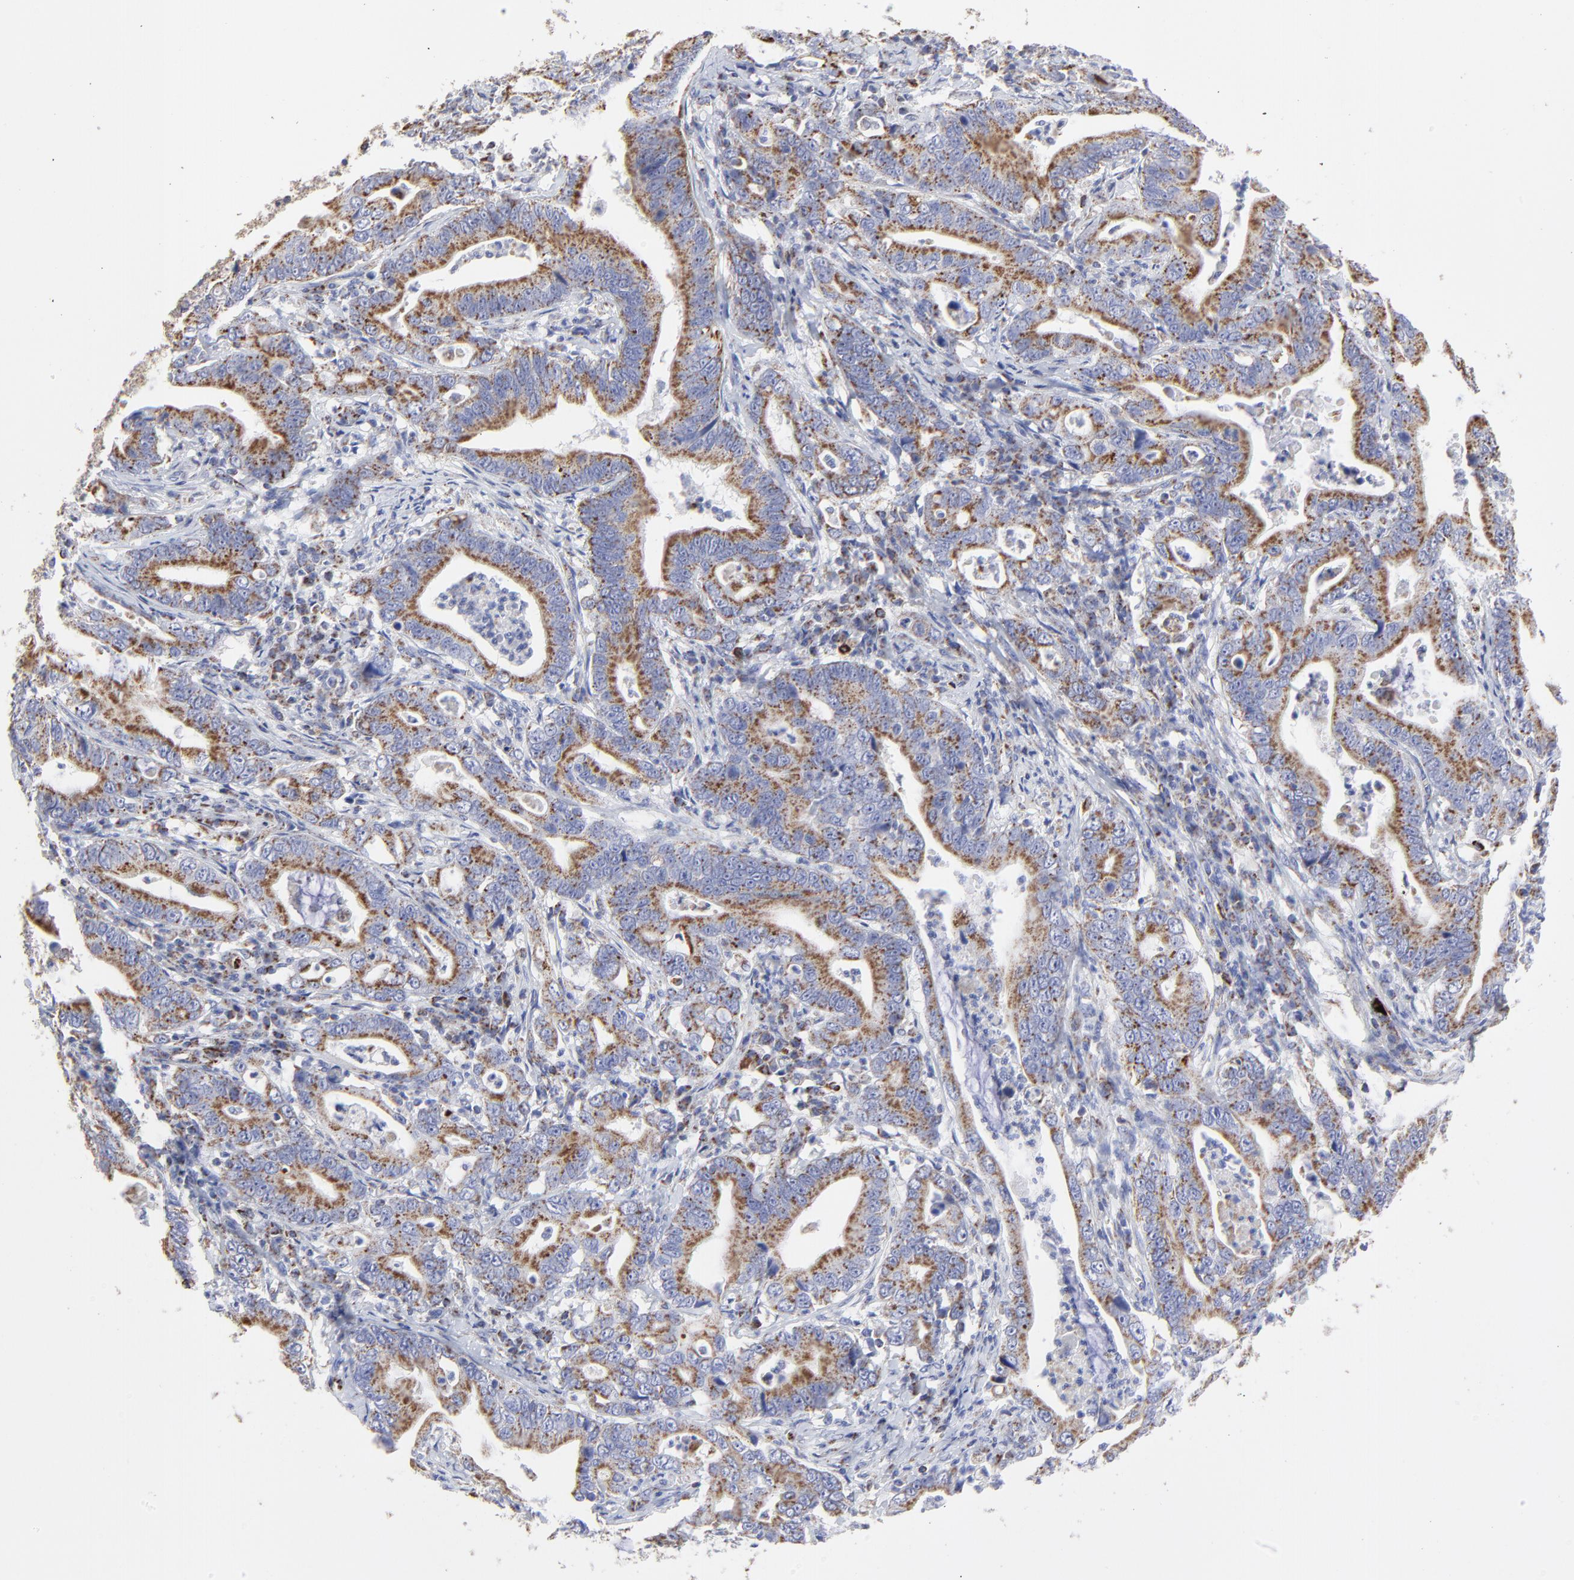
{"staining": {"intensity": "moderate", "quantity": ">75%", "location": "cytoplasmic/membranous"}, "tissue": "stomach cancer", "cell_type": "Tumor cells", "image_type": "cancer", "snomed": [{"axis": "morphology", "description": "Adenocarcinoma, NOS"}, {"axis": "topography", "description": "Stomach, upper"}], "caption": "The image exhibits staining of stomach adenocarcinoma, revealing moderate cytoplasmic/membranous protein positivity (brown color) within tumor cells. The staining was performed using DAB to visualize the protein expression in brown, while the nuclei were stained in blue with hematoxylin (Magnification: 20x).", "gene": "PINK1", "patient": {"sex": "male", "age": 63}}